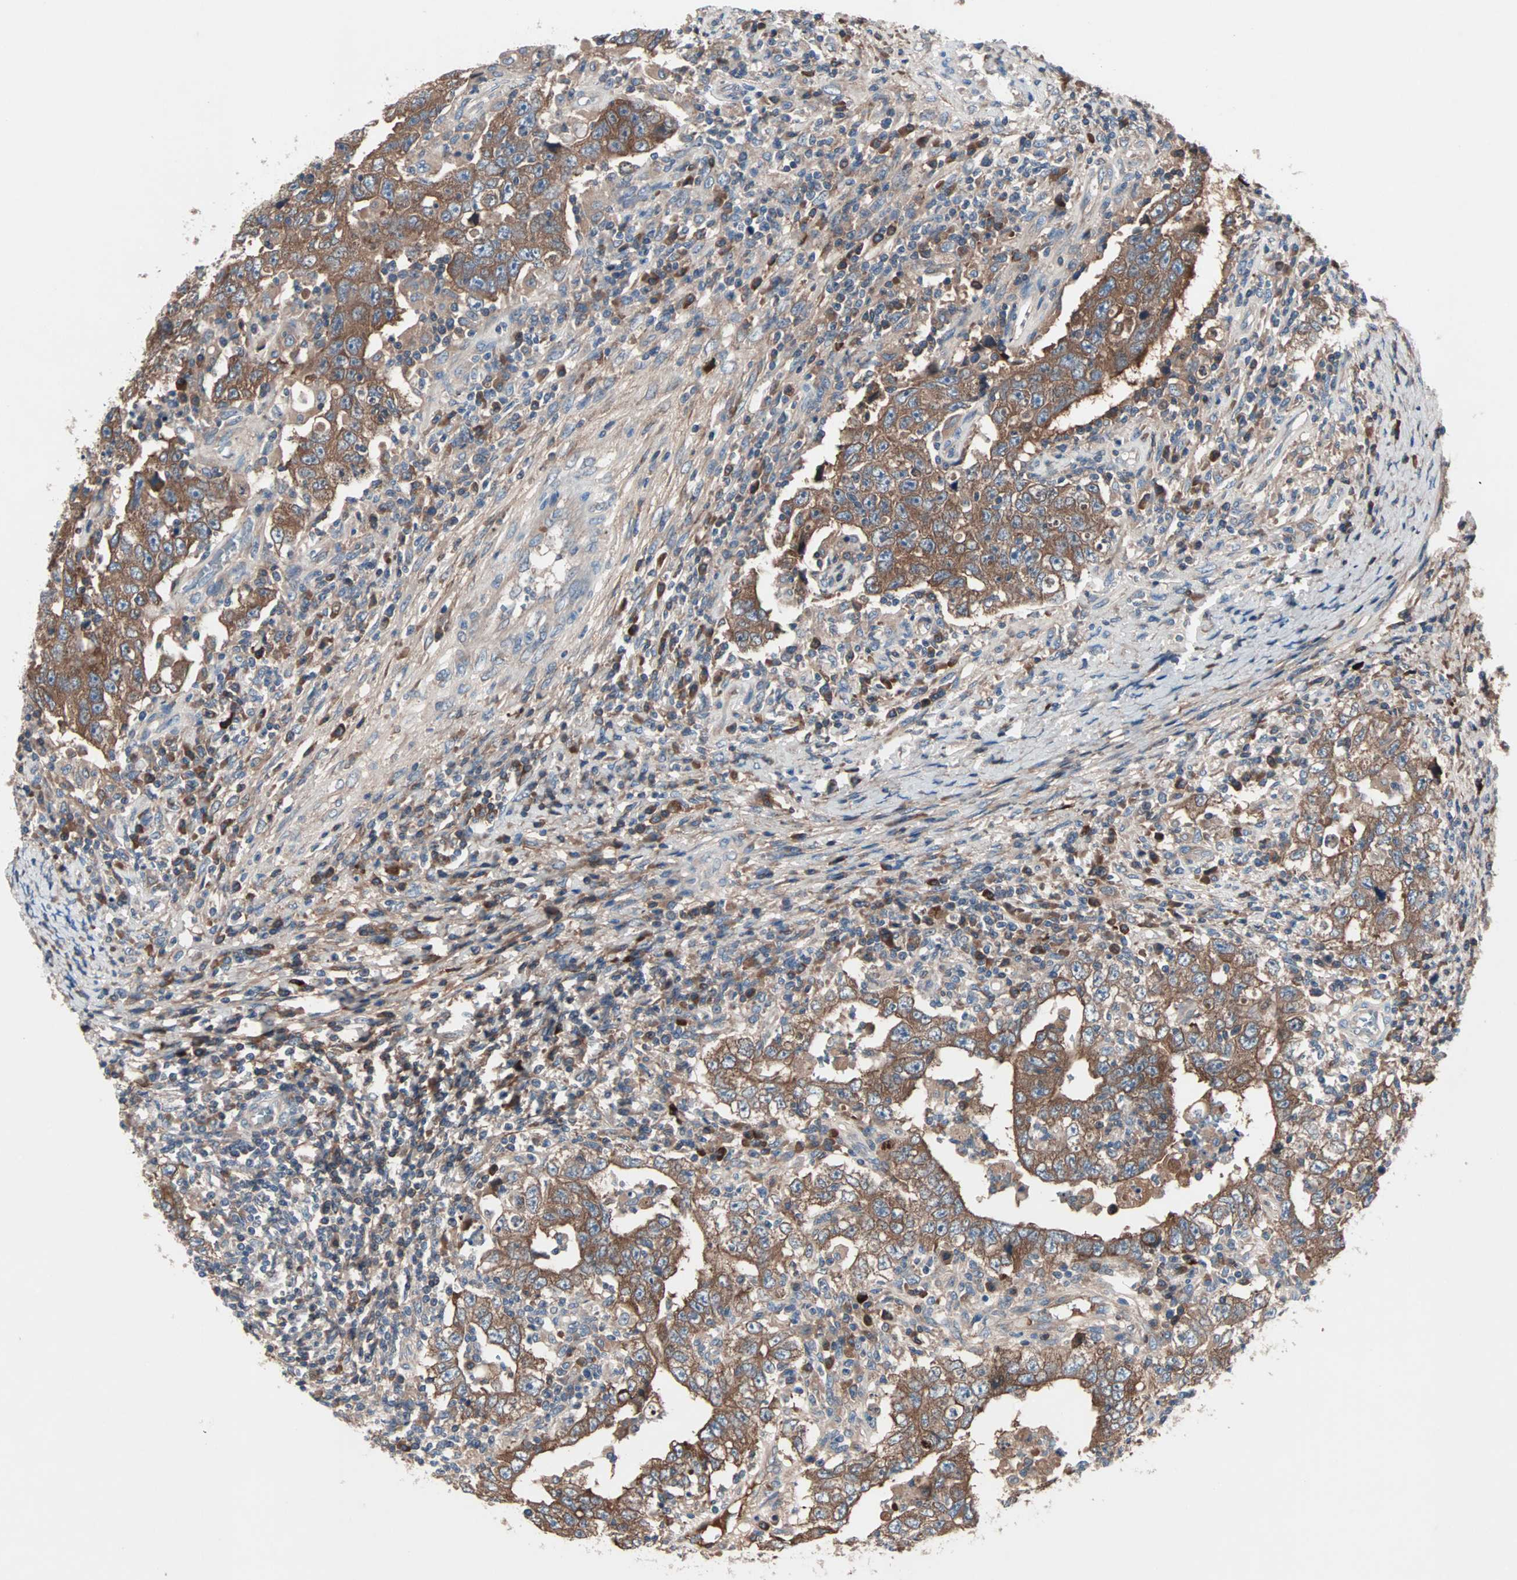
{"staining": {"intensity": "moderate", "quantity": ">75%", "location": "cytoplasmic/membranous"}, "tissue": "testis cancer", "cell_type": "Tumor cells", "image_type": "cancer", "snomed": [{"axis": "morphology", "description": "Carcinoma, Embryonal, NOS"}, {"axis": "topography", "description": "Testis"}], "caption": "Protein expression by immunohistochemistry demonstrates moderate cytoplasmic/membranous positivity in approximately >75% of tumor cells in testis cancer. The staining was performed using DAB (3,3'-diaminobenzidine) to visualize the protein expression in brown, while the nuclei were stained in blue with hematoxylin (Magnification: 20x).", "gene": "CAD", "patient": {"sex": "male", "age": 26}}